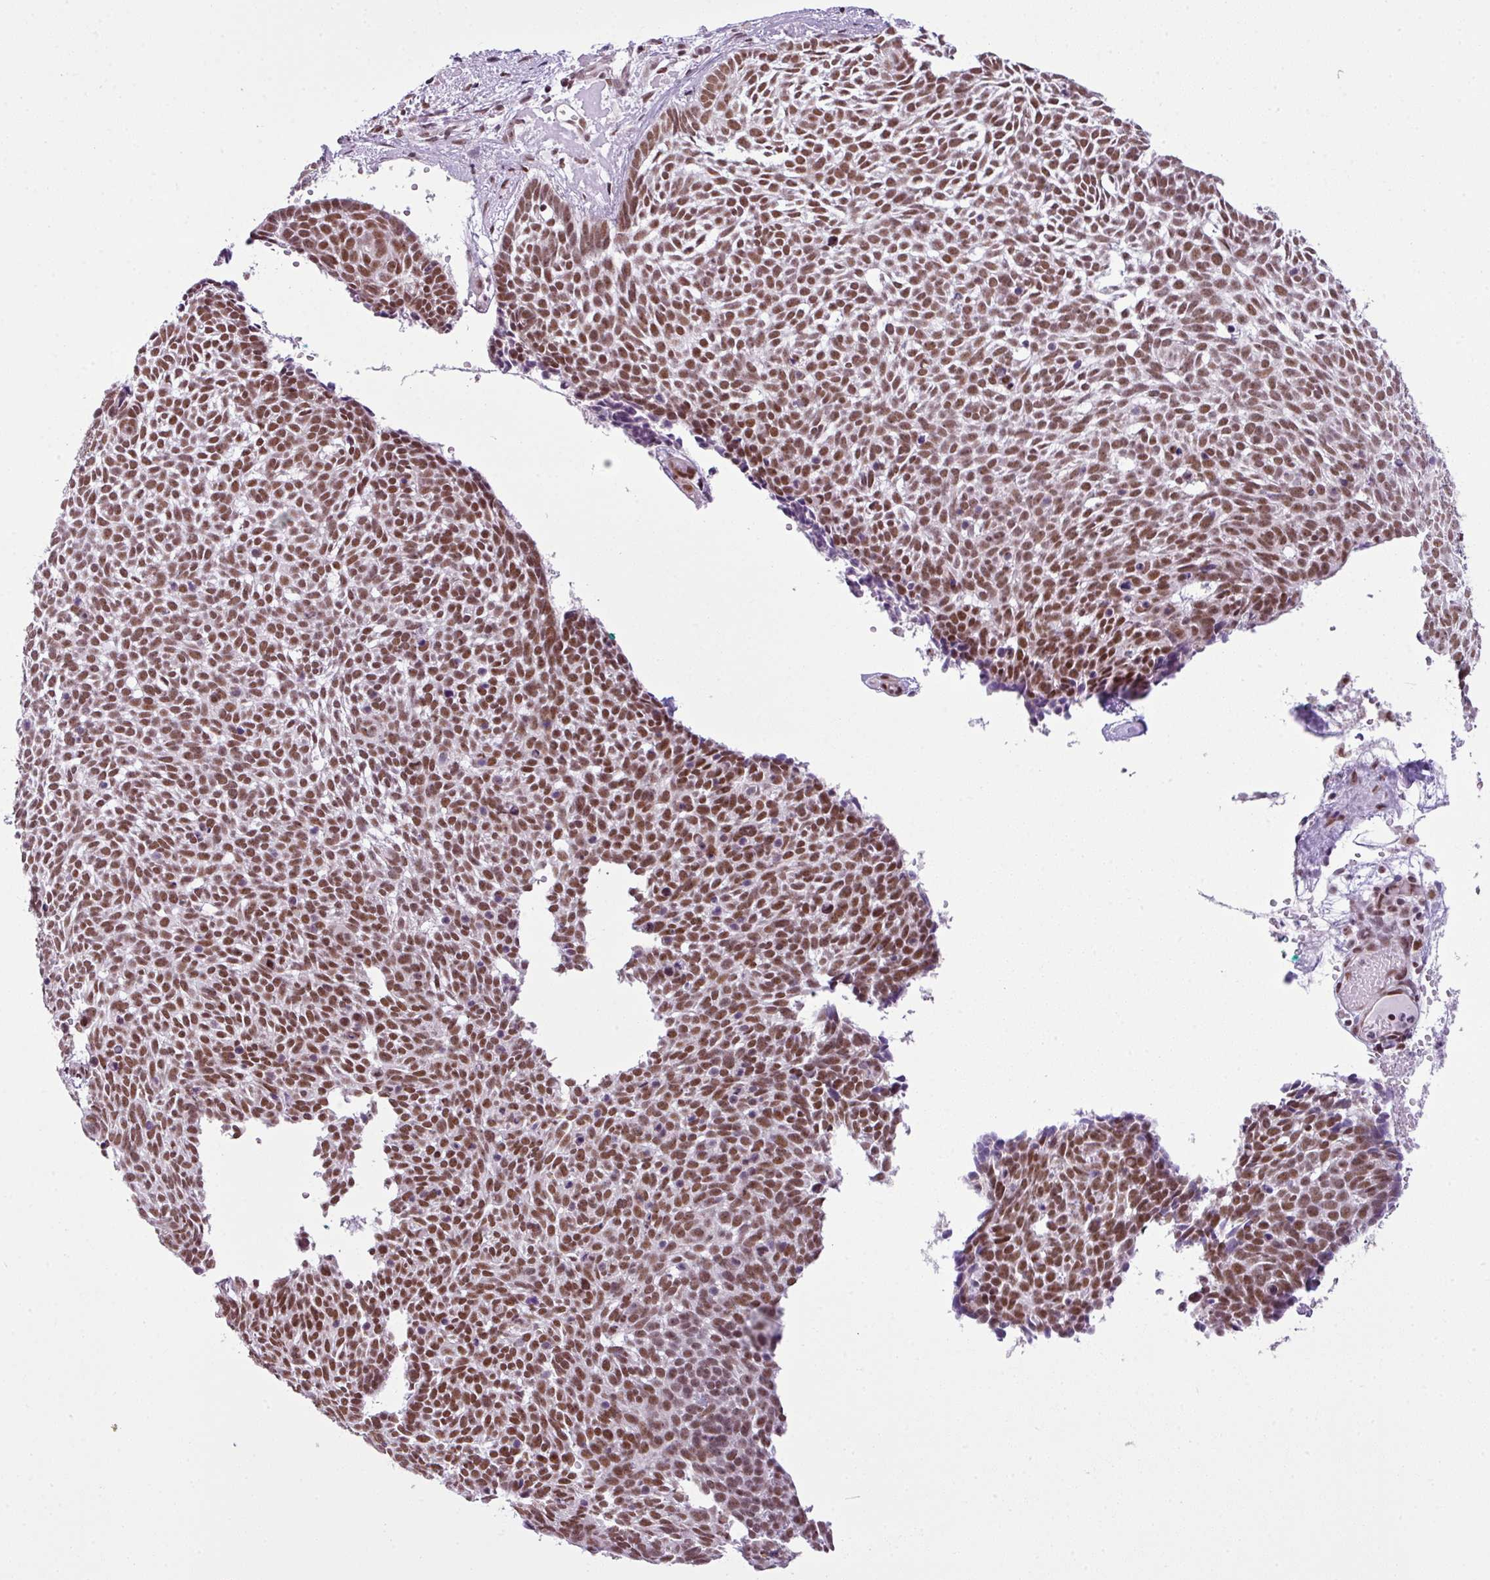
{"staining": {"intensity": "moderate", "quantity": ">75%", "location": "nuclear"}, "tissue": "skin cancer", "cell_type": "Tumor cells", "image_type": "cancer", "snomed": [{"axis": "morphology", "description": "Basal cell carcinoma"}, {"axis": "topography", "description": "Skin"}], "caption": "The immunohistochemical stain highlights moderate nuclear positivity in tumor cells of basal cell carcinoma (skin) tissue.", "gene": "ARL6IP4", "patient": {"sex": "male", "age": 61}}